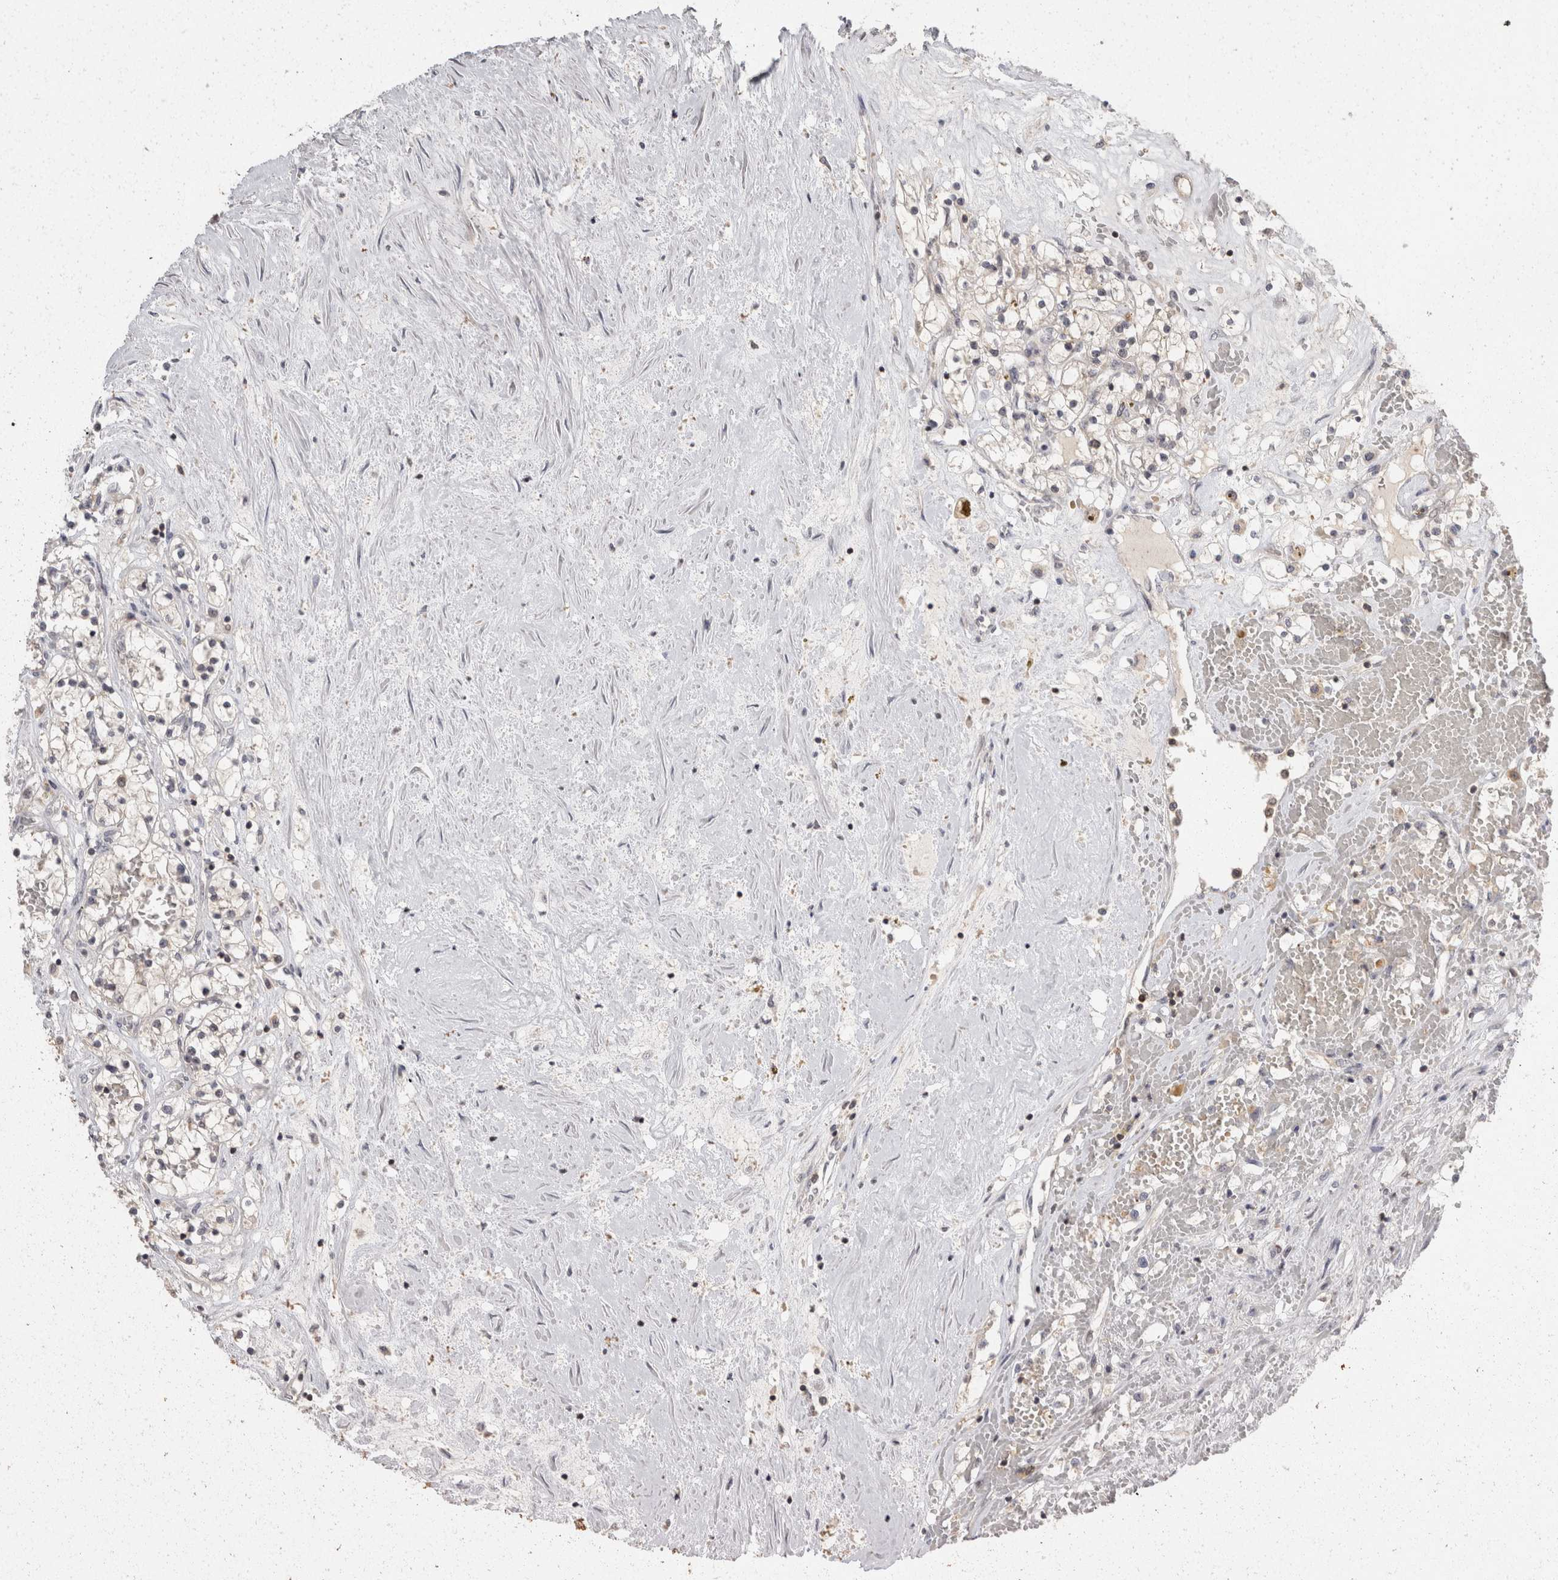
{"staining": {"intensity": "negative", "quantity": "none", "location": "none"}, "tissue": "renal cancer", "cell_type": "Tumor cells", "image_type": "cancer", "snomed": [{"axis": "morphology", "description": "Normal tissue, NOS"}, {"axis": "morphology", "description": "Adenocarcinoma, NOS"}, {"axis": "topography", "description": "Kidney"}], "caption": "This is an immunohistochemistry photomicrograph of adenocarcinoma (renal). There is no expression in tumor cells.", "gene": "ACAT2", "patient": {"sex": "male", "age": 68}}